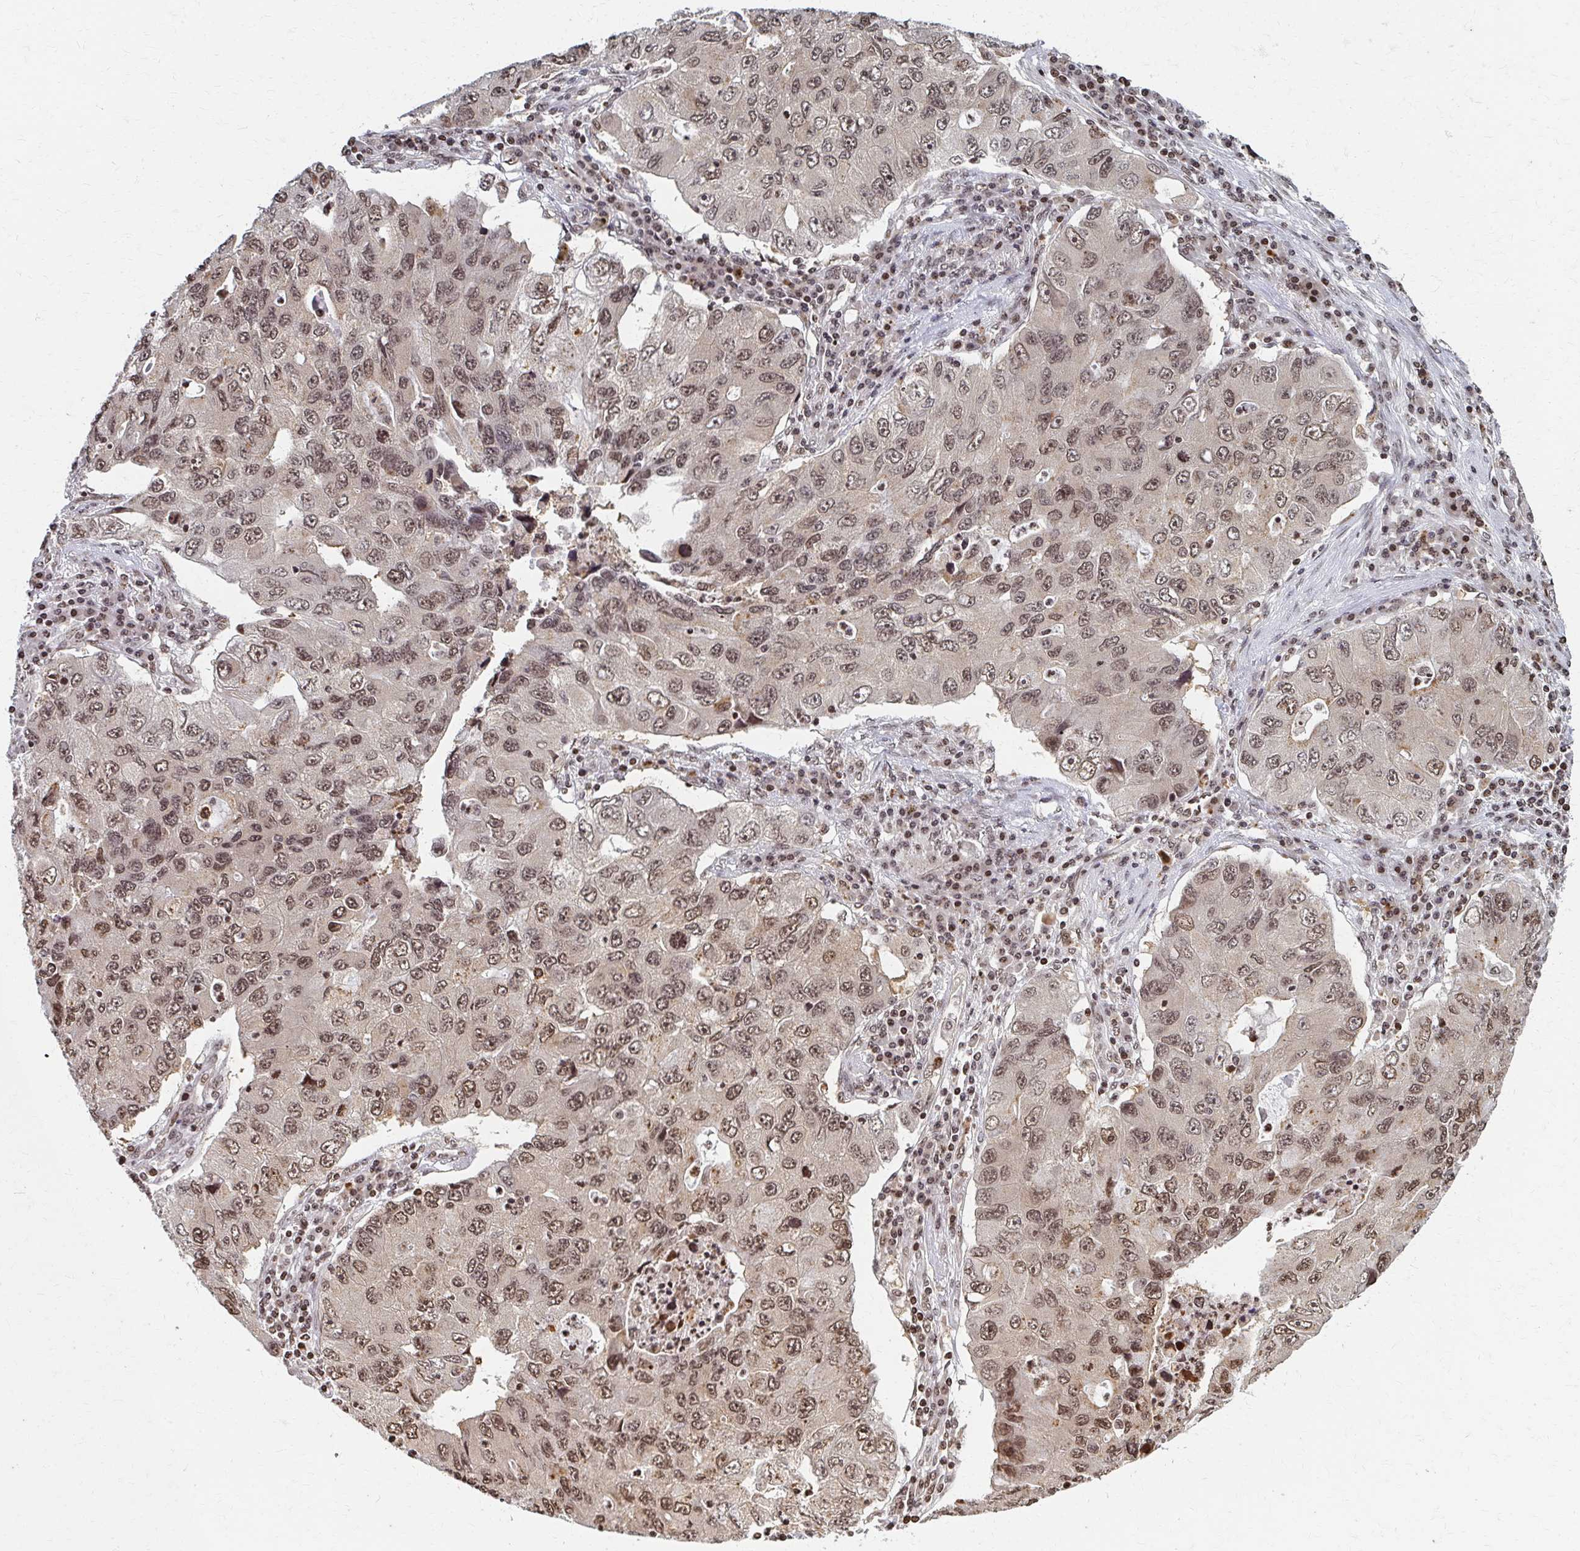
{"staining": {"intensity": "weak", "quantity": "25%-75%", "location": "nuclear"}, "tissue": "lung cancer", "cell_type": "Tumor cells", "image_type": "cancer", "snomed": [{"axis": "morphology", "description": "Adenocarcinoma, NOS"}, {"axis": "morphology", "description": "Adenocarcinoma, metastatic, NOS"}, {"axis": "topography", "description": "Lymph node"}, {"axis": "topography", "description": "Lung"}], "caption": "Weak nuclear staining for a protein is identified in approximately 25%-75% of tumor cells of lung cancer (metastatic adenocarcinoma) using immunohistochemistry (IHC).", "gene": "PSMD7", "patient": {"sex": "female", "age": 54}}